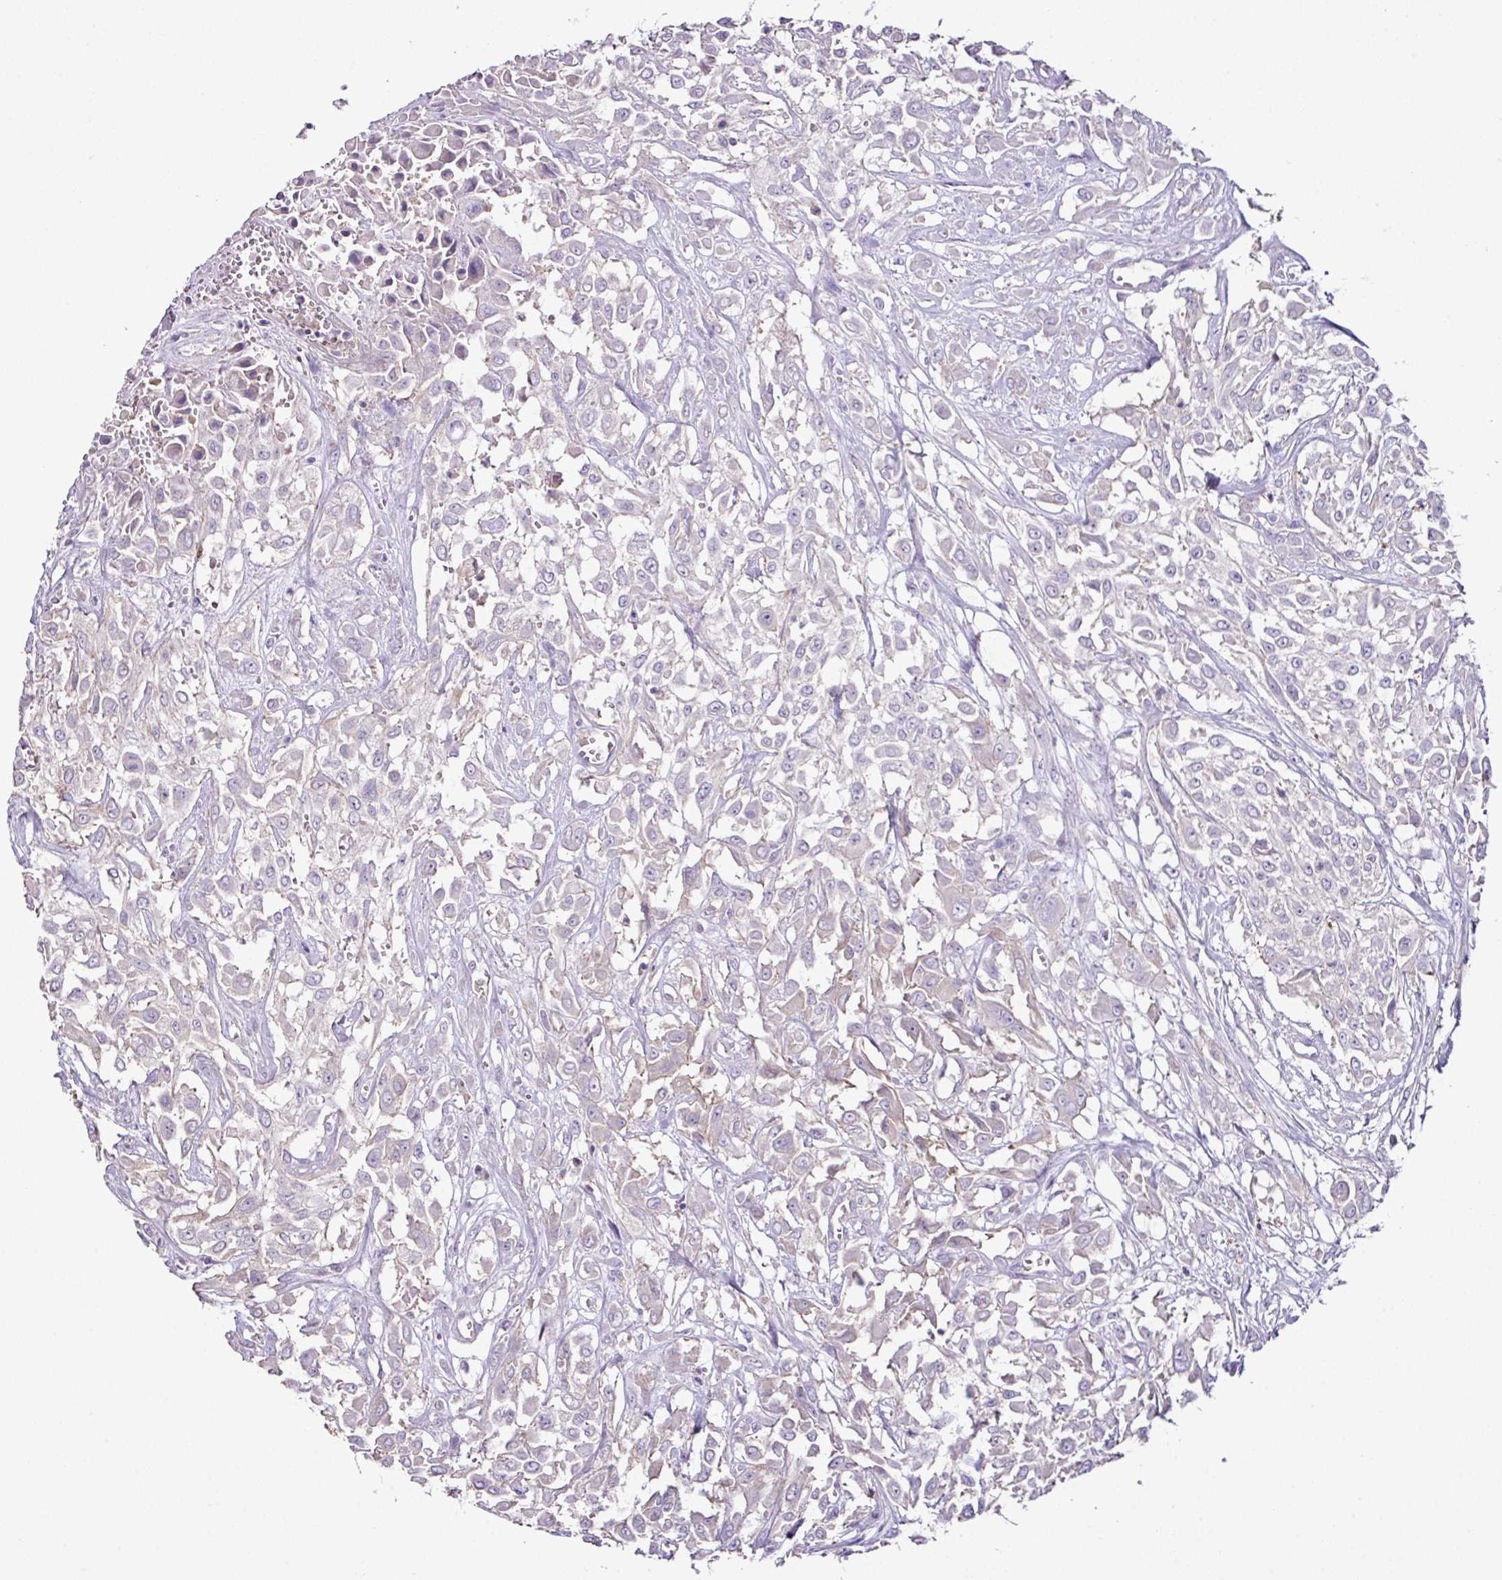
{"staining": {"intensity": "negative", "quantity": "none", "location": "none"}, "tissue": "urothelial cancer", "cell_type": "Tumor cells", "image_type": "cancer", "snomed": [{"axis": "morphology", "description": "Urothelial carcinoma, High grade"}, {"axis": "topography", "description": "Urinary bladder"}], "caption": "A high-resolution micrograph shows immunohistochemistry staining of urothelial cancer, which displays no significant expression in tumor cells.", "gene": "AGR3", "patient": {"sex": "male", "age": 57}}